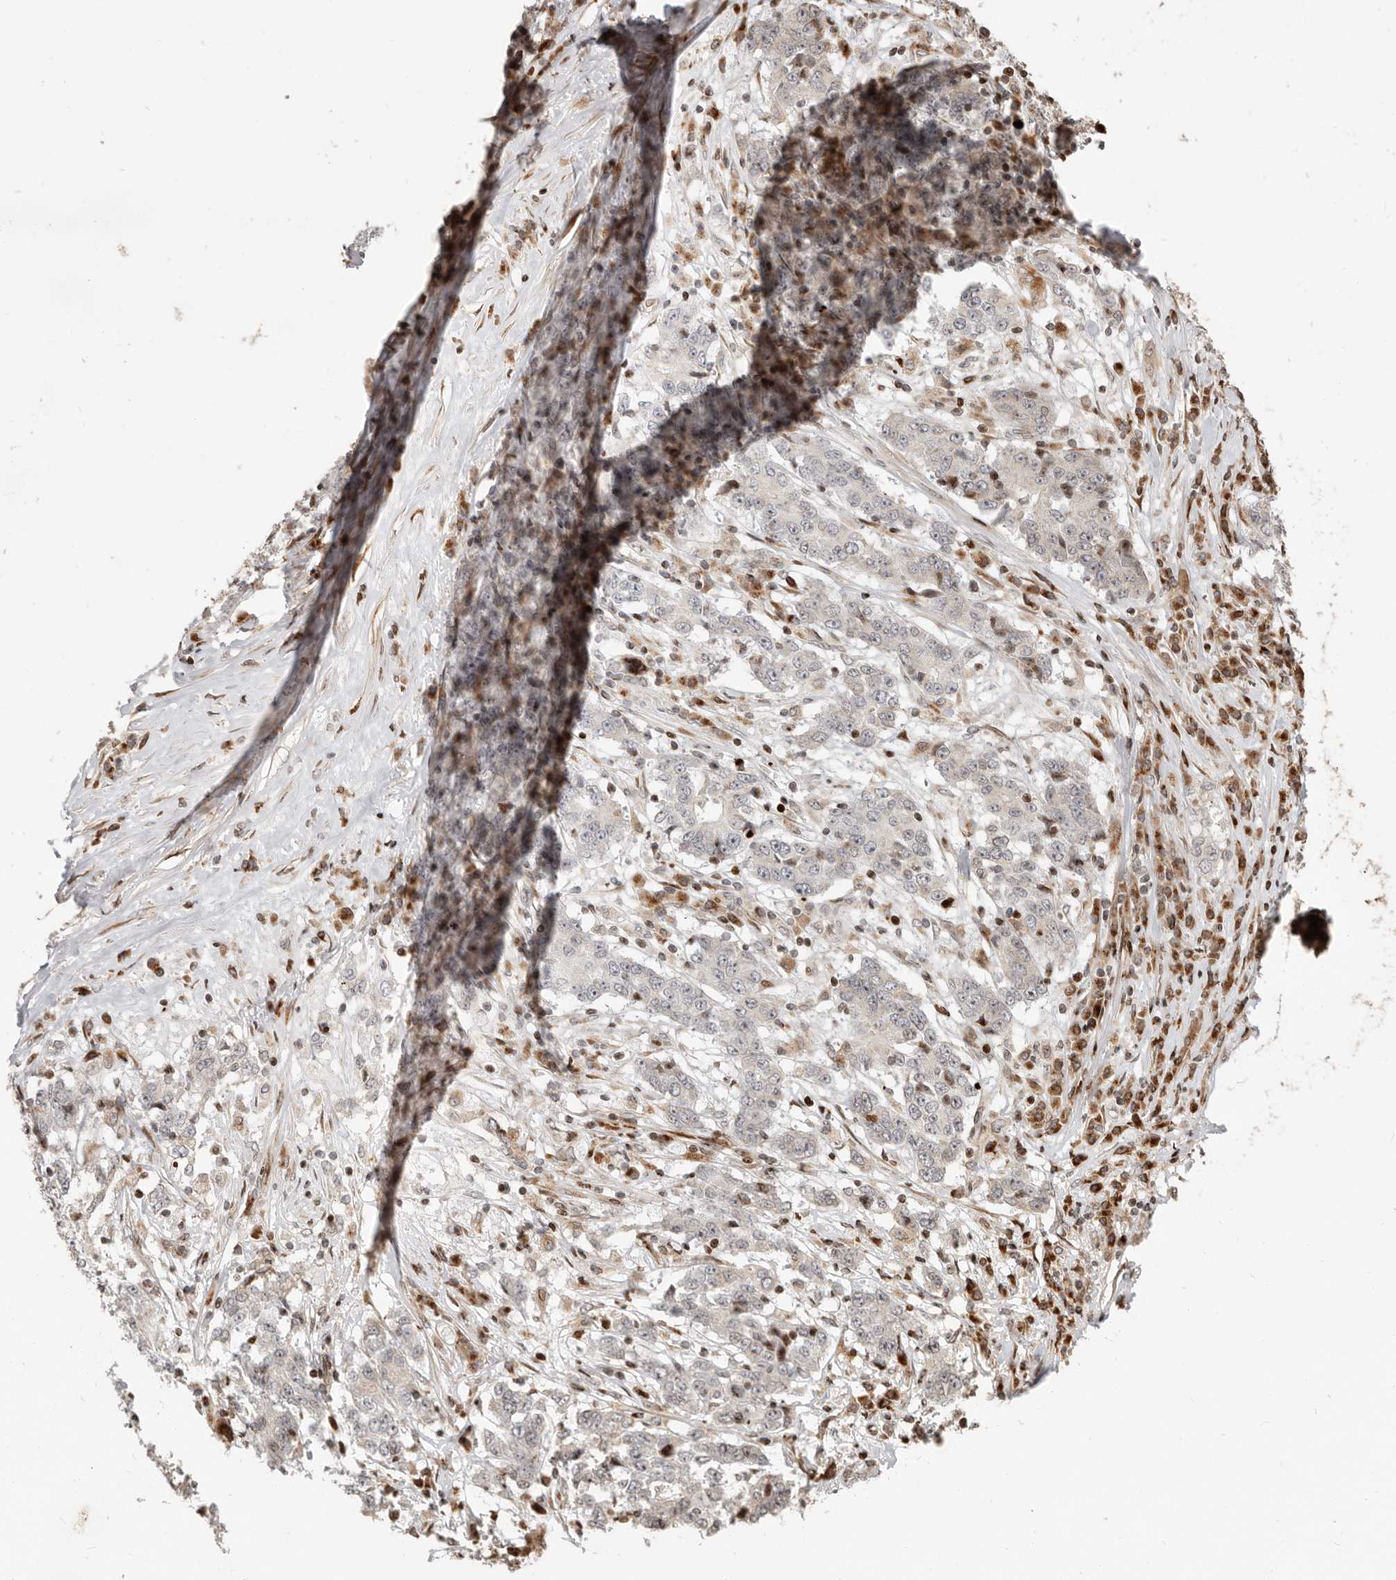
{"staining": {"intensity": "negative", "quantity": "none", "location": "none"}, "tissue": "stomach cancer", "cell_type": "Tumor cells", "image_type": "cancer", "snomed": [{"axis": "morphology", "description": "Adenocarcinoma, NOS"}, {"axis": "topography", "description": "Stomach"}], "caption": "Protein analysis of adenocarcinoma (stomach) reveals no significant staining in tumor cells.", "gene": "TRIM4", "patient": {"sex": "male", "age": 59}}